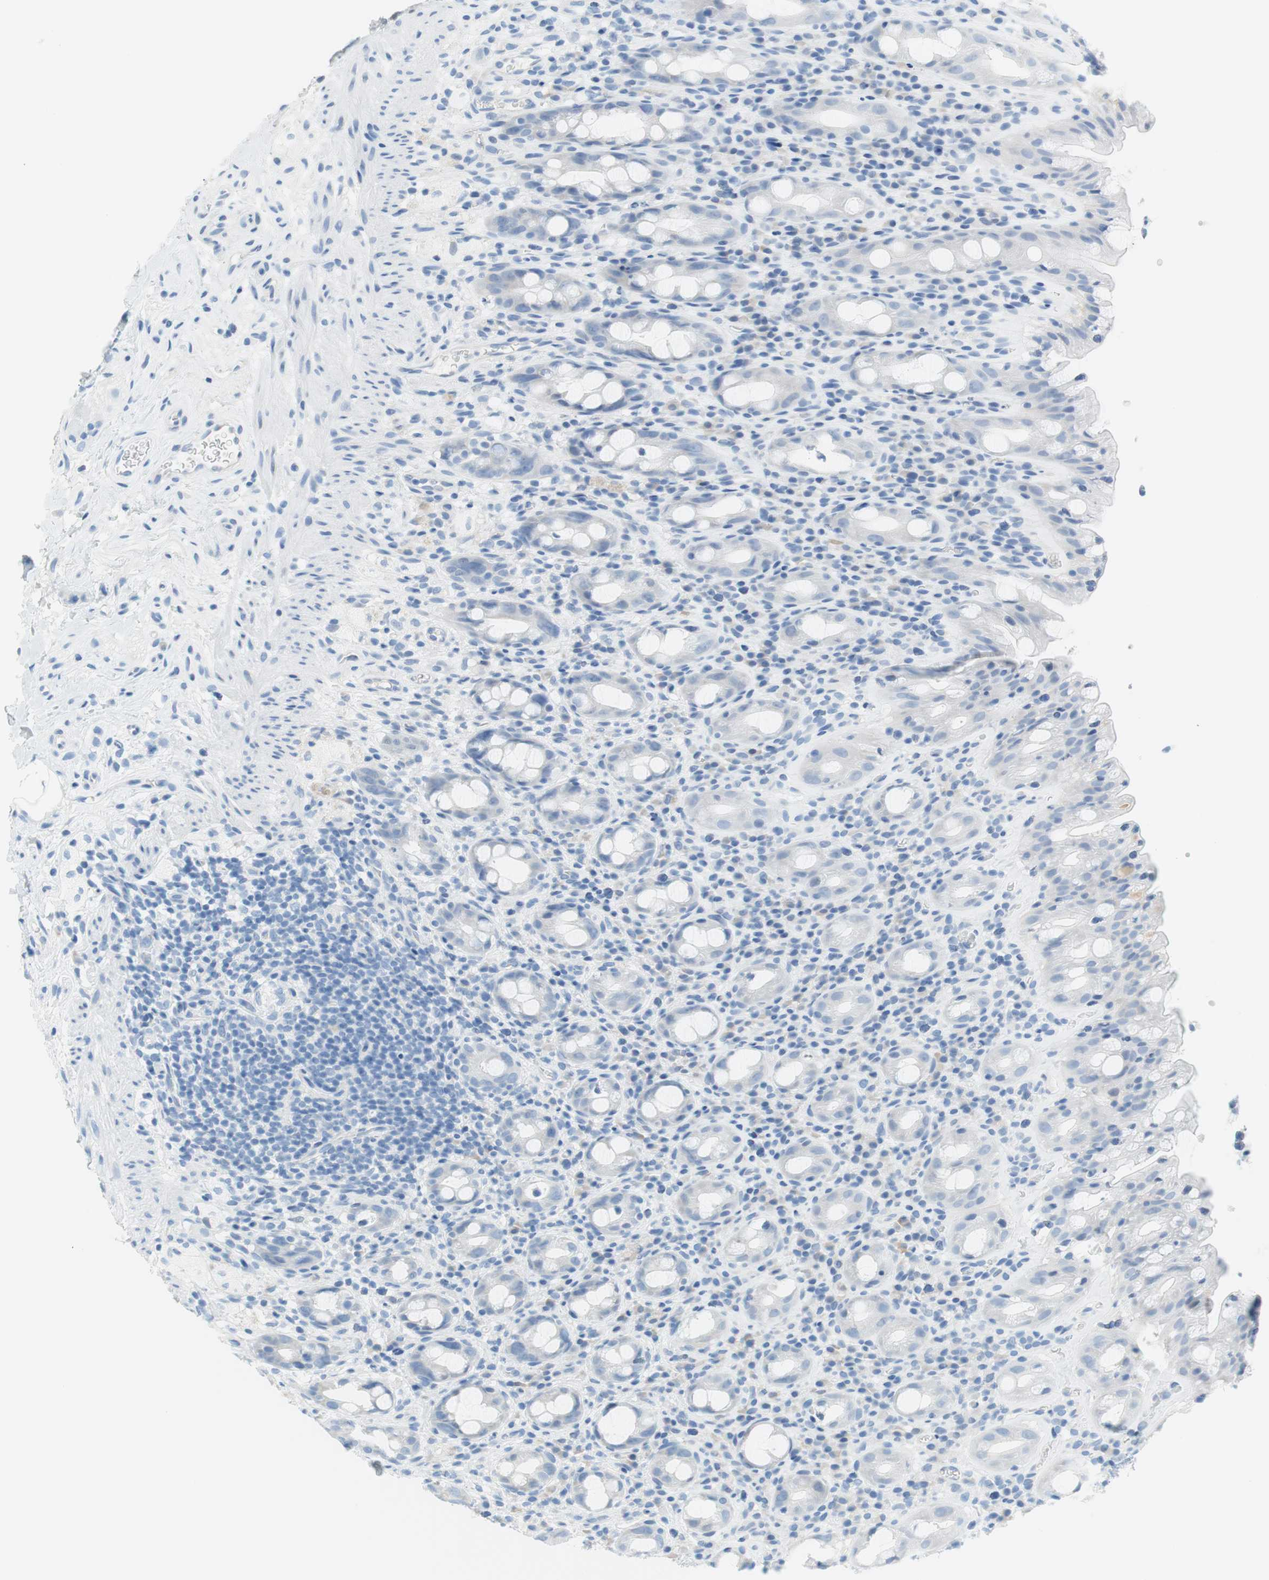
{"staining": {"intensity": "negative", "quantity": "none", "location": "none"}, "tissue": "rectum", "cell_type": "Glandular cells", "image_type": "normal", "snomed": [{"axis": "morphology", "description": "Normal tissue, NOS"}, {"axis": "topography", "description": "Rectum"}], "caption": "DAB immunohistochemical staining of unremarkable human rectum reveals no significant staining in glandular cells.", "gene": "MYH1", "patient": {"sex": "male", "age": 44}}